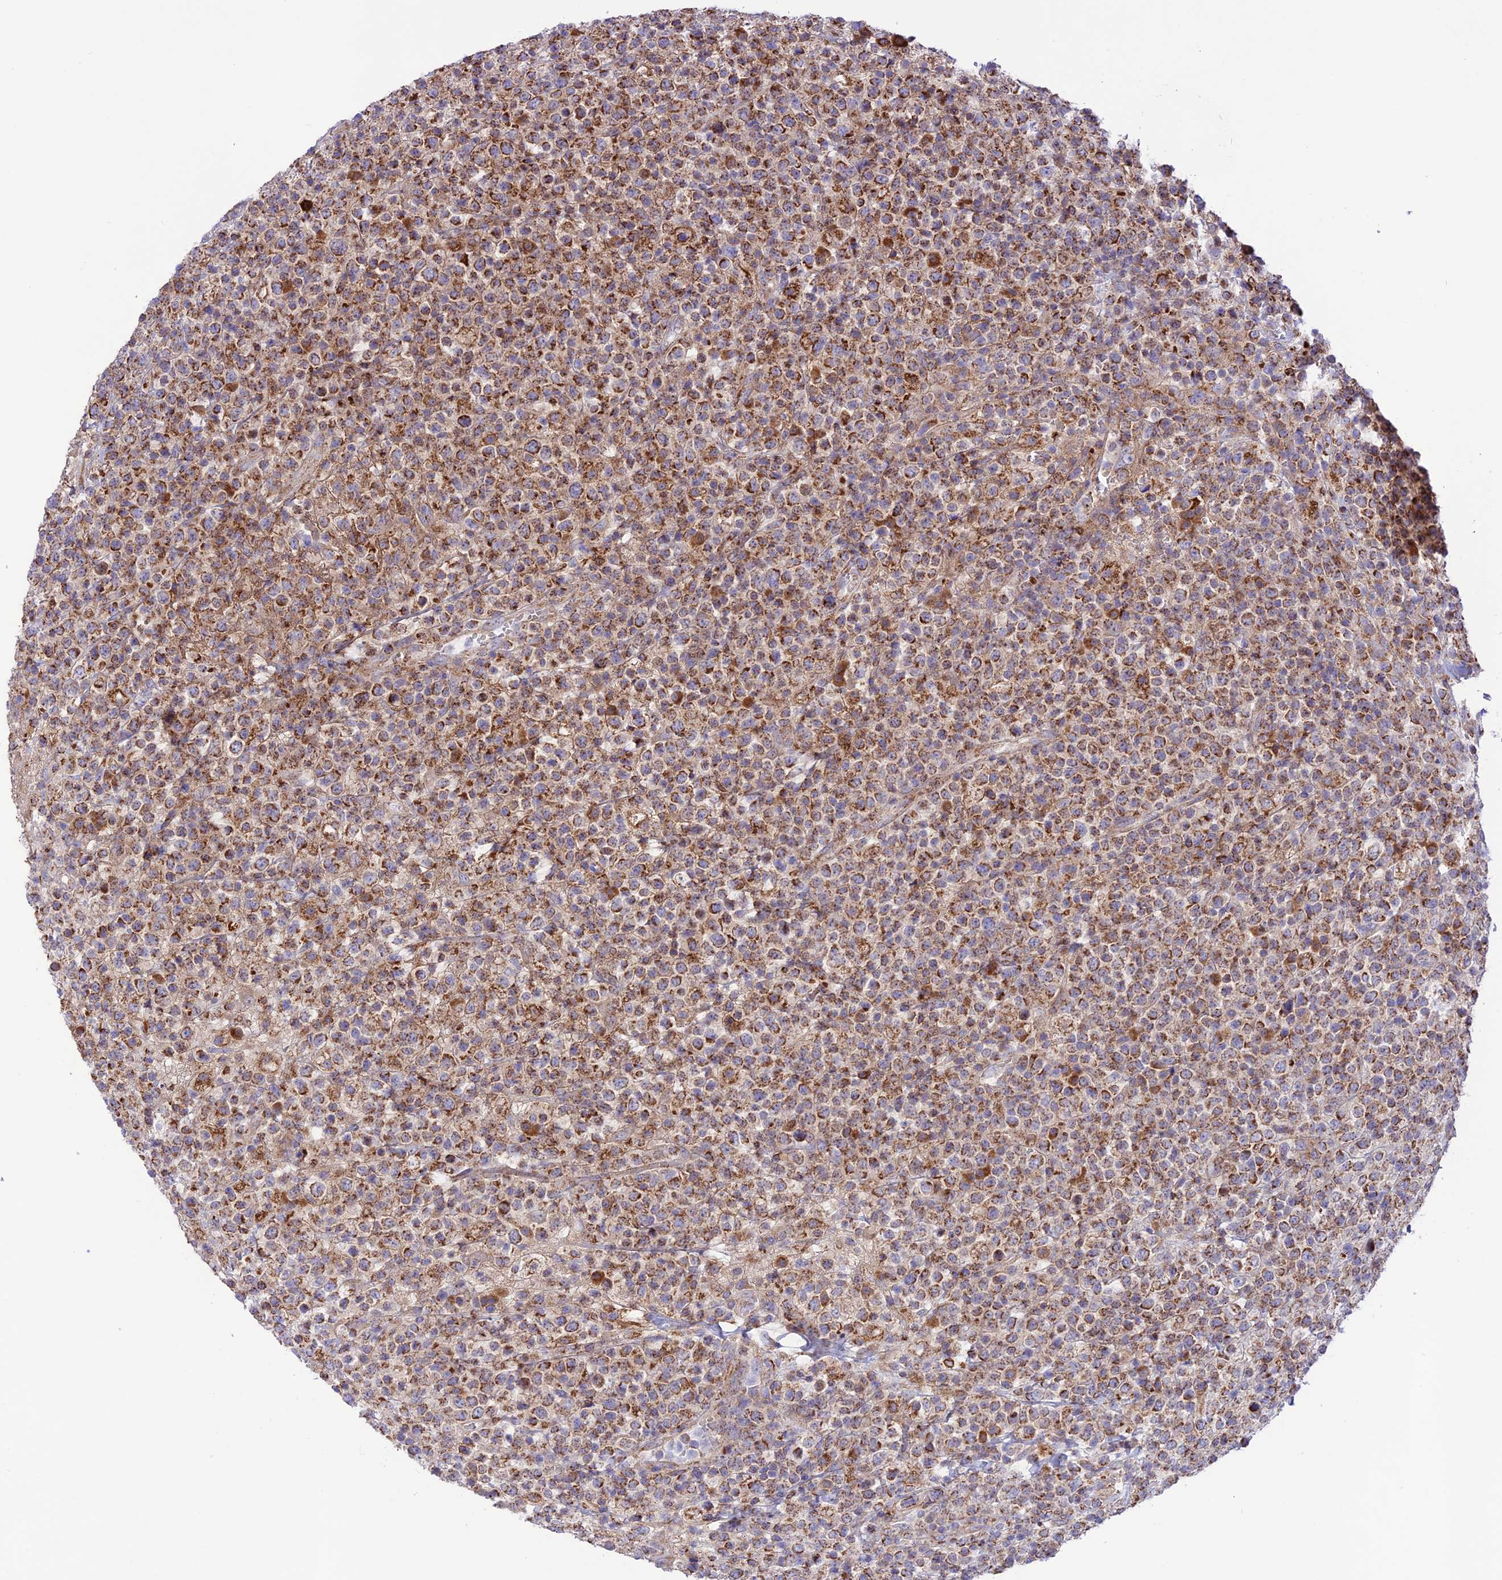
{"staining": {"intensity": "moderate", "quantity": ">75%", "location": "cytoplasmic/membranous"}, "tissue": "lymphoma", "cell_type": "Tumor cells", "image_type": "cancer", "snomed": [{"axis": "morphology", "description": "Malignant lymphoma, non-Hodgkin's type, High grade"}, {"axis": "topography", "description": "Colon"}], "caption": "IHC (DAB (3,3'-diaminobenzidine)) staining of human lymphoma exhibits moderate cytoplasmic/membranous protein positivity in approximately >75% of tumor cells.", "gene": "UAP1L1", "patient": {"sex": "female", "age": 53}}